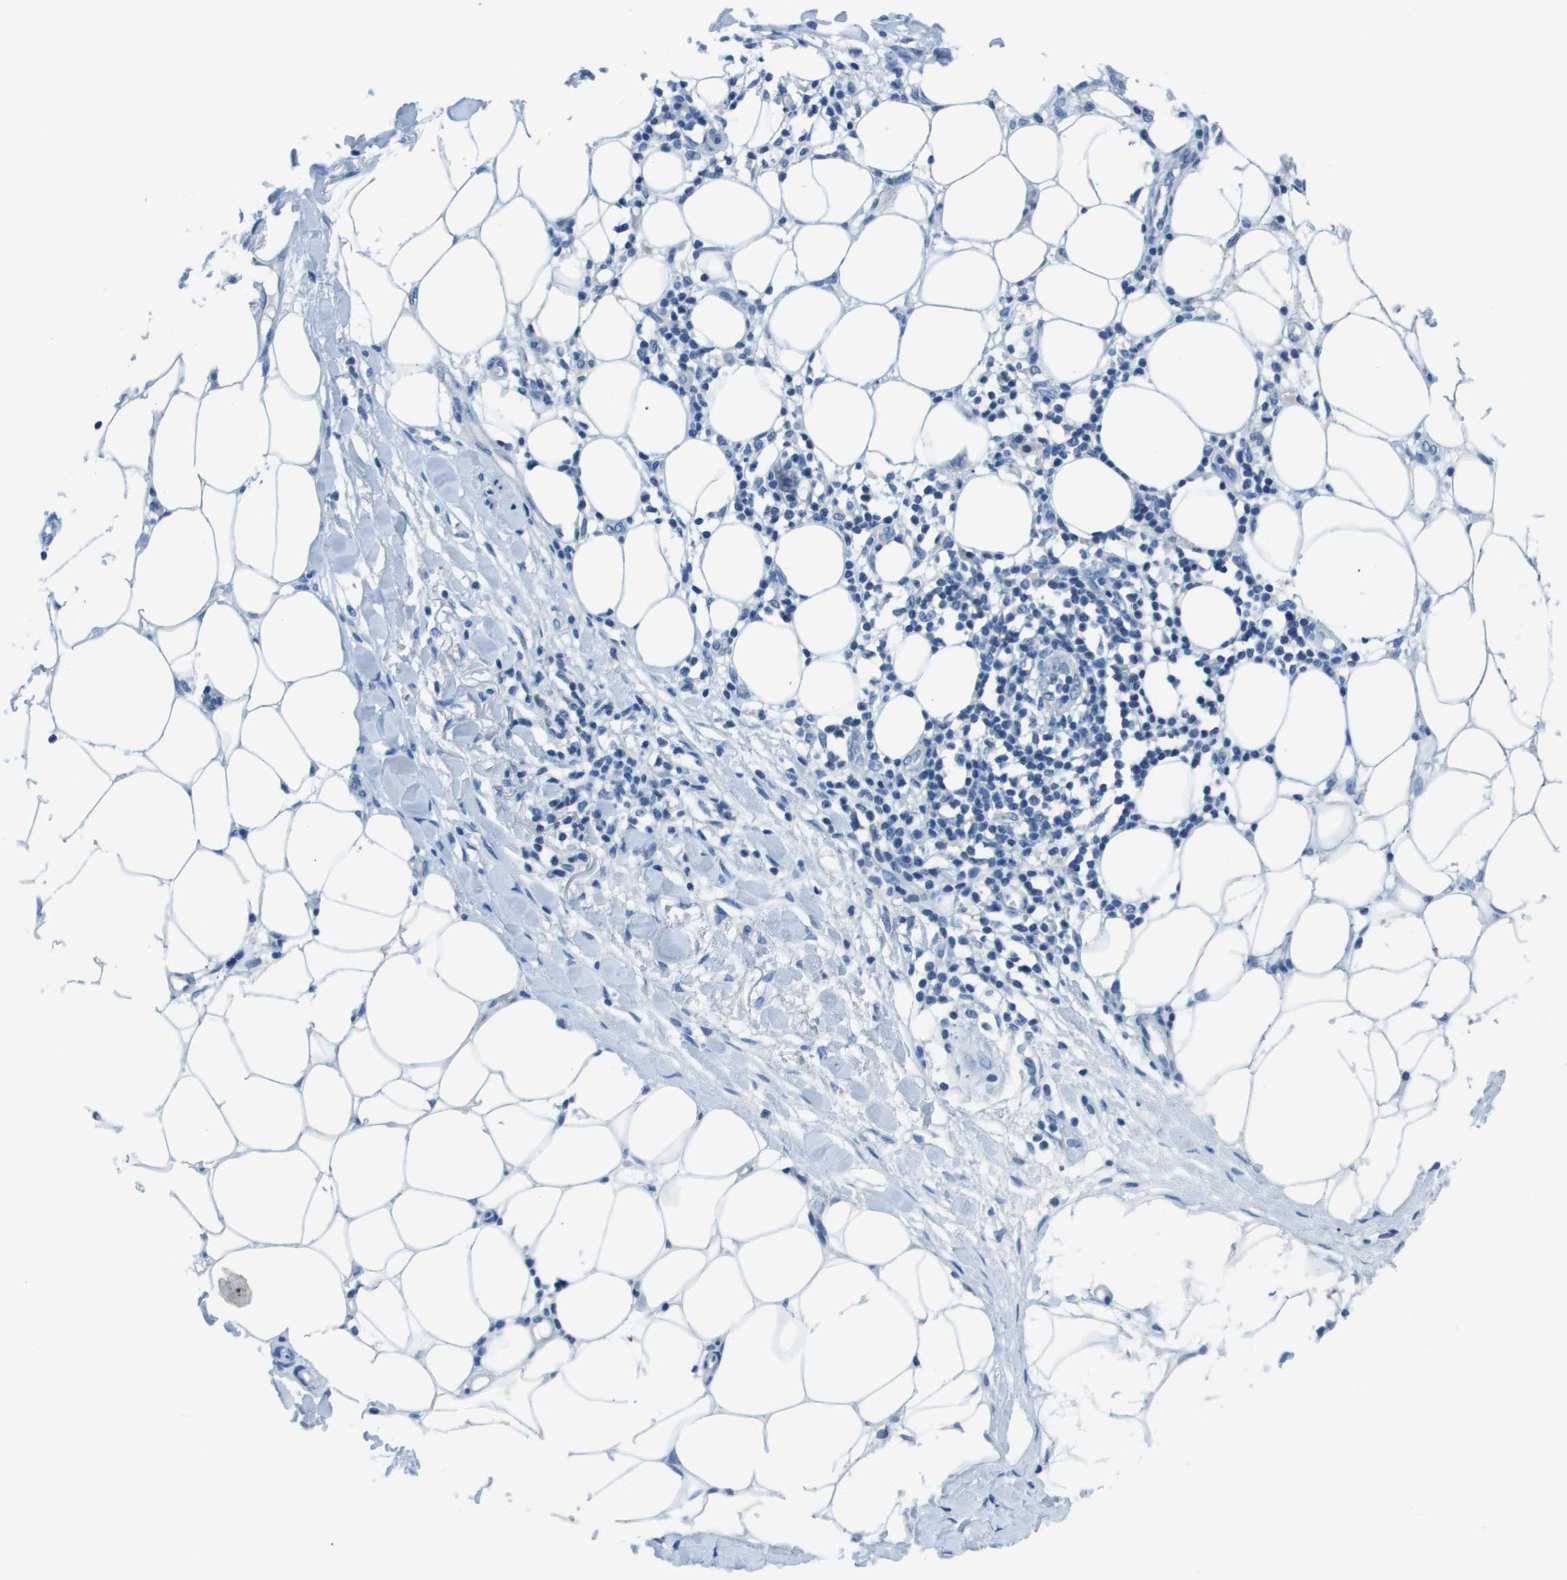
{"staining": {"intensity": "negative", "quantity": "none", "location": "none"}, "tissue": "skin cancer", "cell_type": "Tumor cells", "image_type": "cancer", "snomed": [{"axis": "morphology", "description": "Basal cell carcinoma"}, {"axis": "topography", "description": "Skin"}], "caption": "This is a photomicrograph of immunohistochemistry staining of skin basal cell carcinoma, which shows no staining in tumor cells.", "gene": "STIP1", "patient": {"sex": "female", "age": 84}}